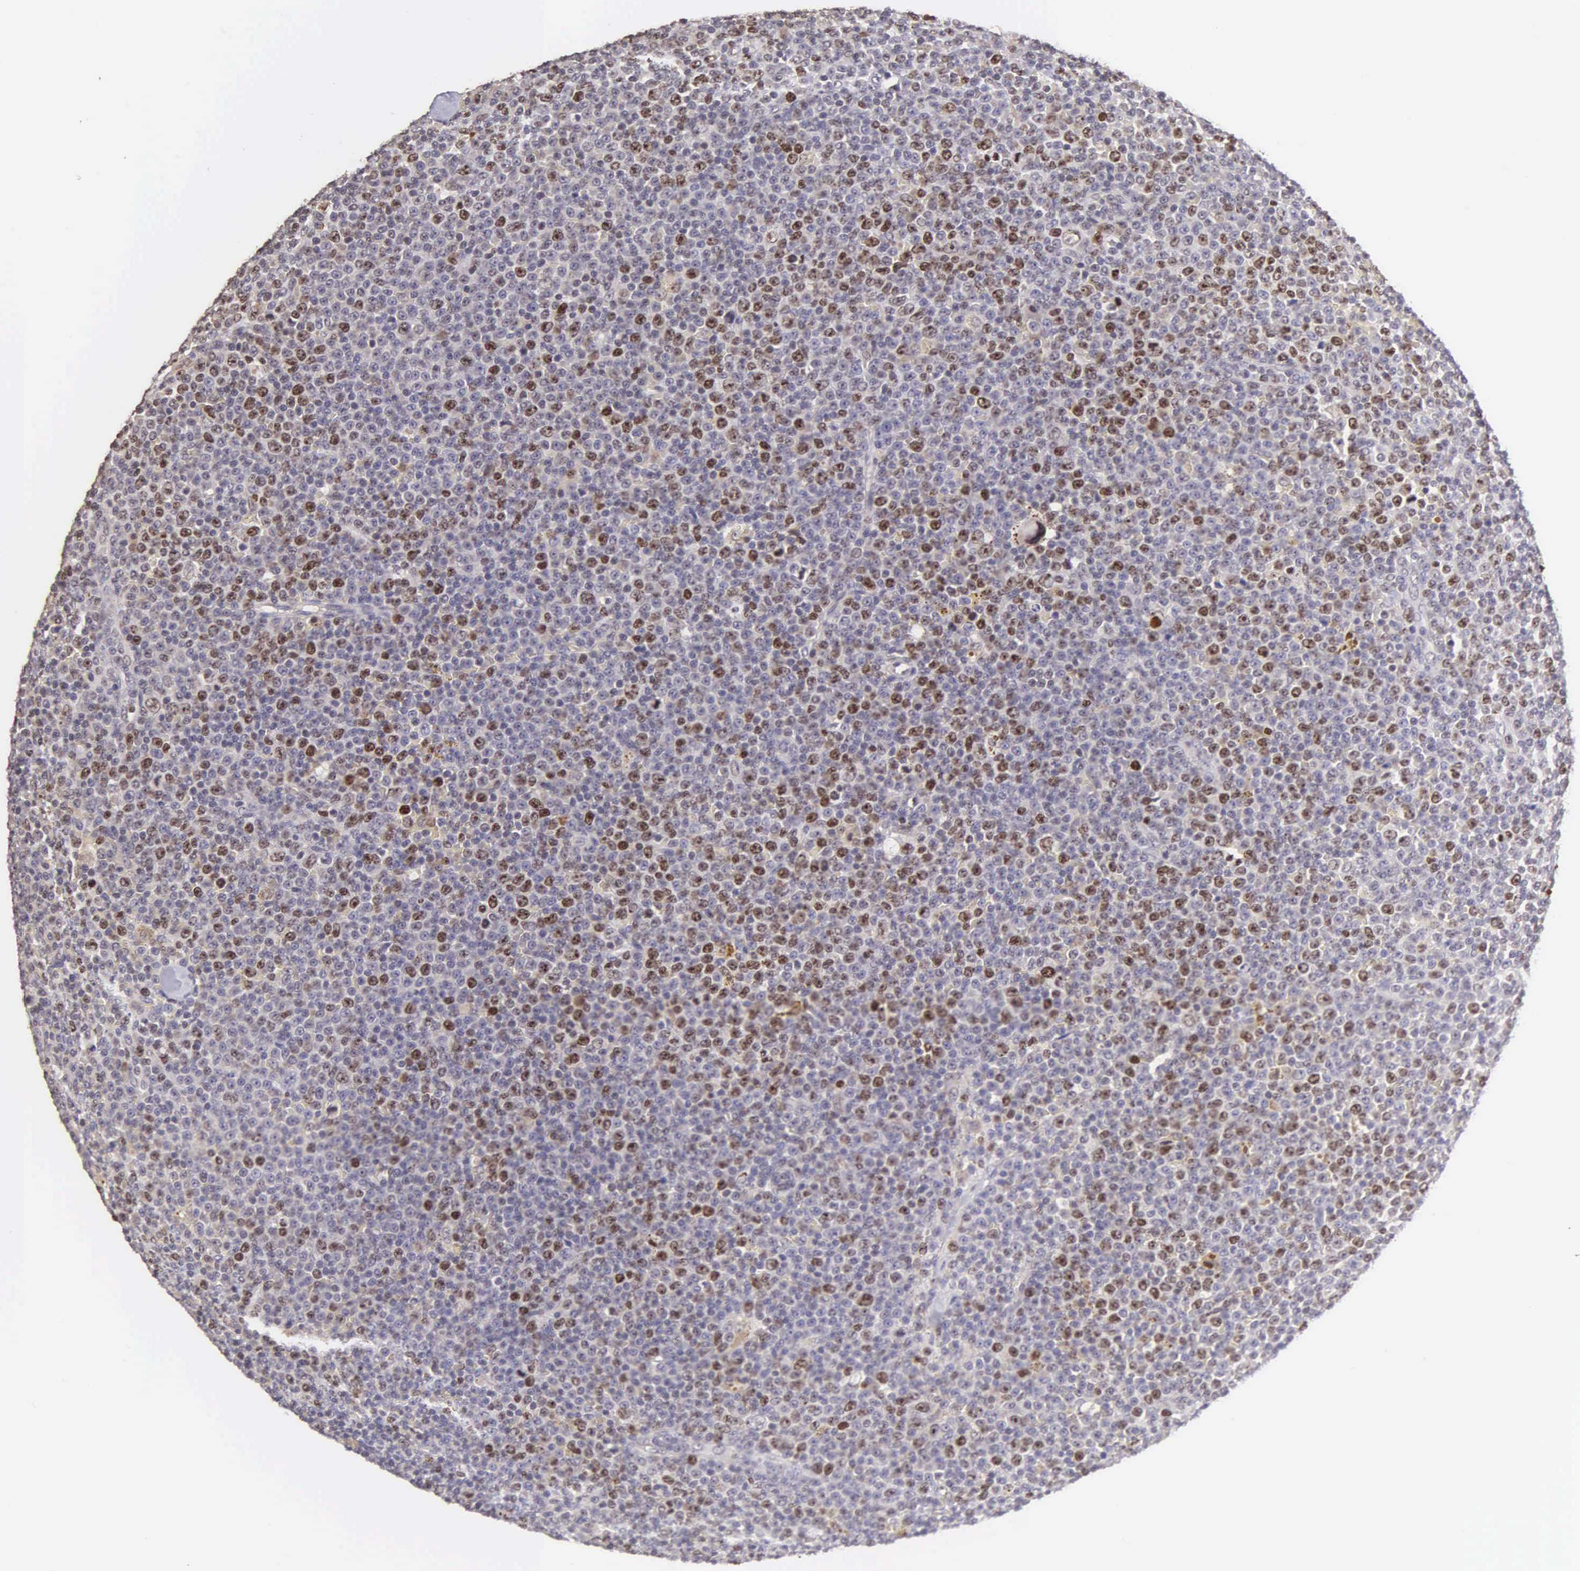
{"staining": {"intensity": "moderate", "quantity": "25%-75%", "location": "nuclear"}, "tissue": "lymphoma", "cell_type": "Tumor cells", "image_type": "cancer", "snomed": [{"axis": "morphology", "description": "Malignant lymphoma, non-Hodgkin's type, Low grade"}, {"axis": "topography", "description": "Lymph node"}], "caption": "Immunohistochemistry (IHC) photomicrograph of lymphoma stained for a protein (brown), which demonstrates medium levels of moderate nuclear staining in approximately 25%-75% of tumor cells.", "gene": "MKI67", "patient": {"sex": "male", "age": 50}}